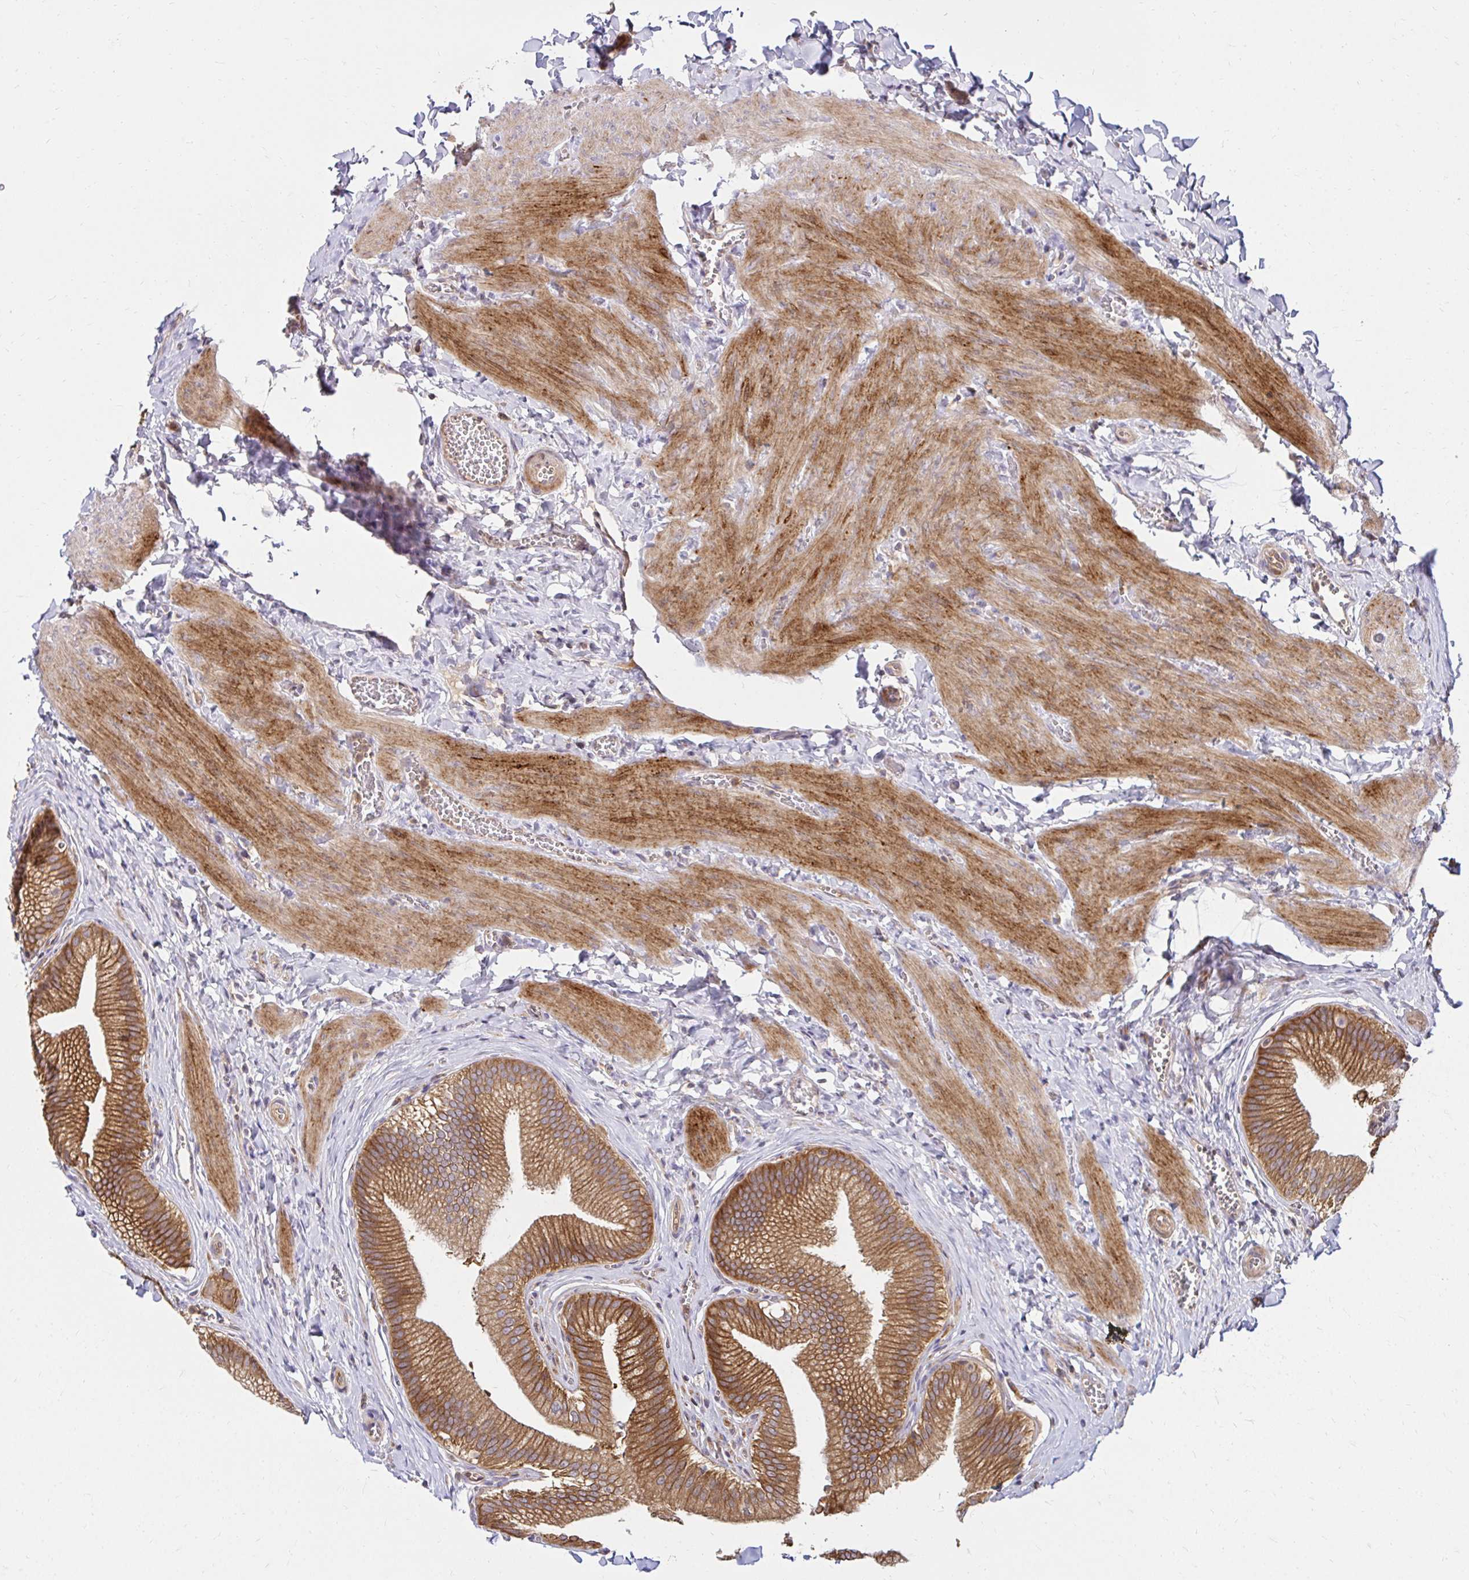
{"staining": {"intensity": "moderate", "quantity": ">75%", "location": "cytoplasmic/membranous"}, "tissue": "gallbladder", "cell_type": "Glandular cells", "image_type": "normal", "snomed": [{"axis": "morphology", "description": "Normal tissue, NOS"}, {"axis": "topography", "description": "Gallbladder"}], "caption": "Gallbladder stained with a brown dye reveals moderate cytoplasmic/membranous positive staining in about >75% of glandular cells.", "gene": "ITGA2", "patient": {"sex": "male", "age": 17}}